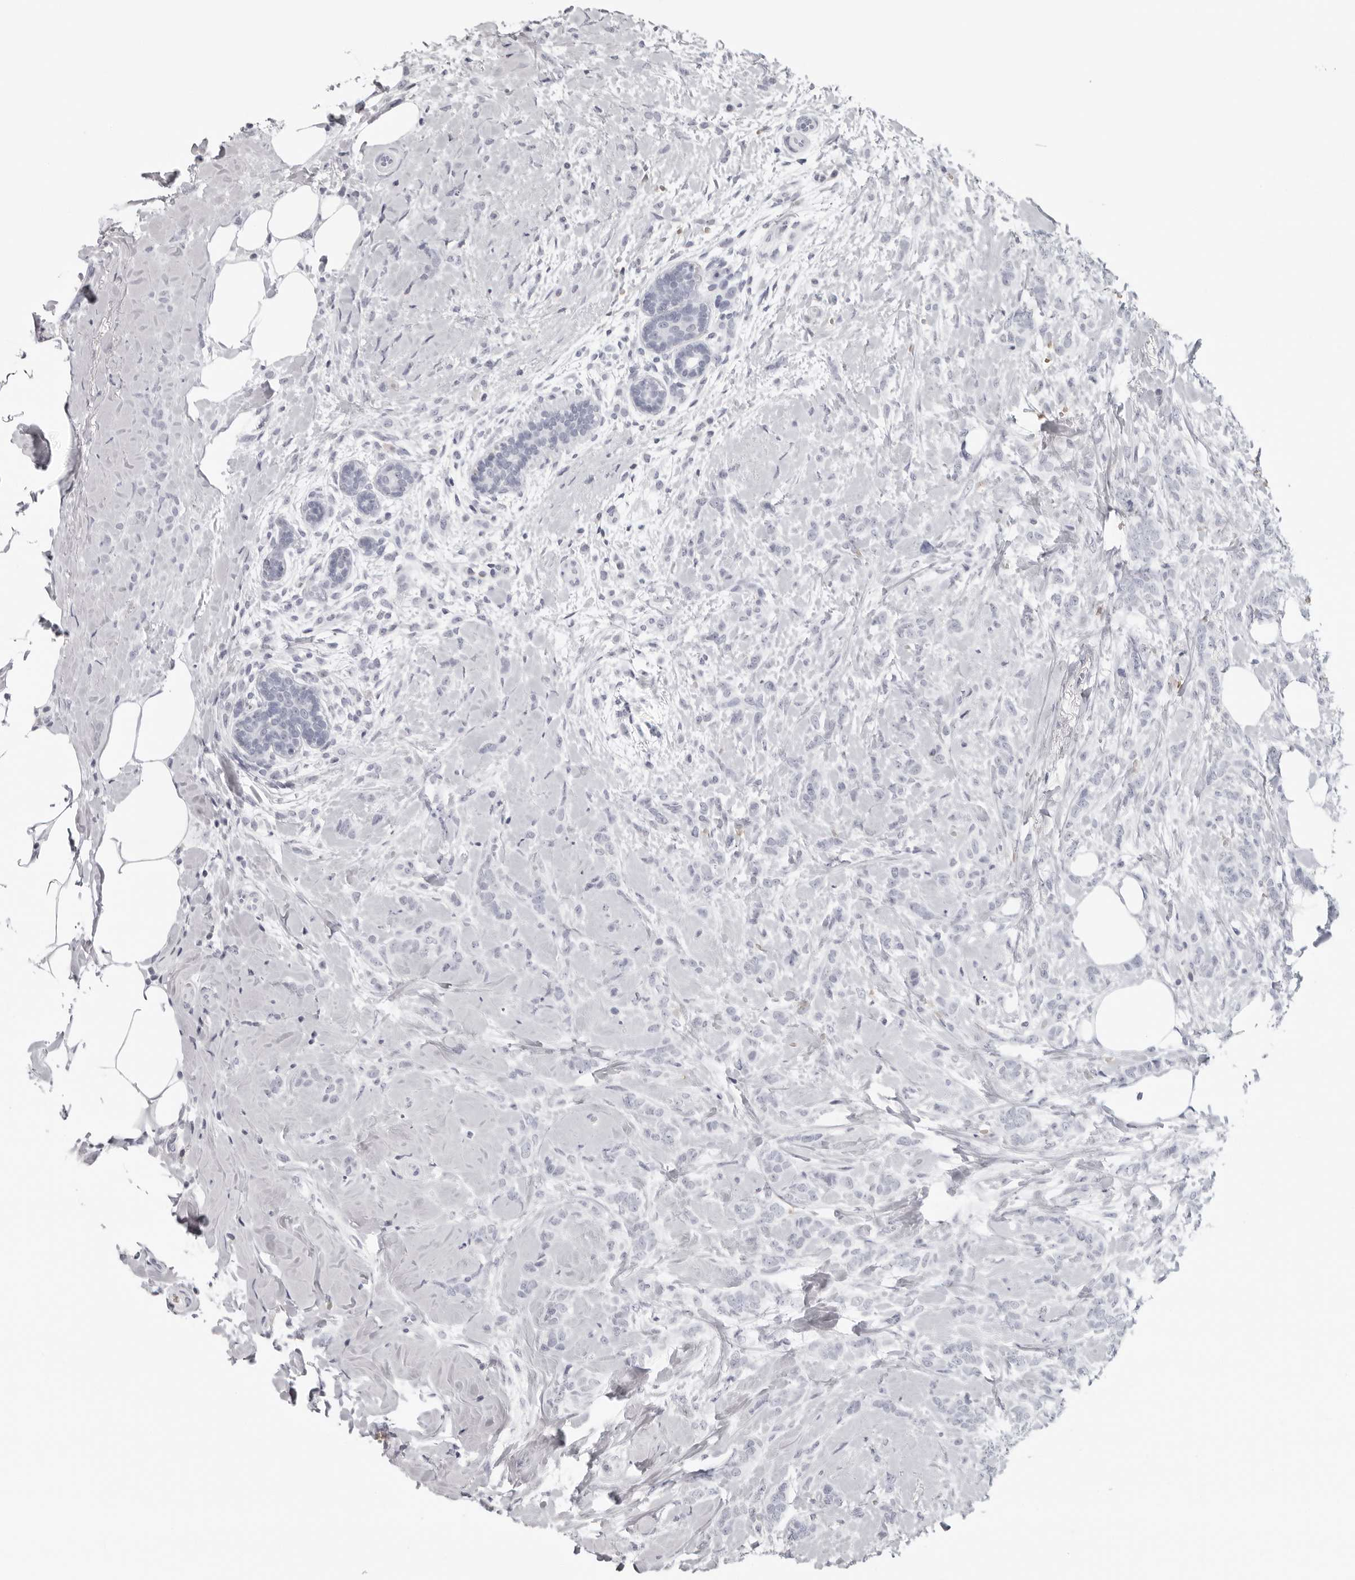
{"staining": {"intensity": "negative", "quantity": "none", "location": "none"}, "tissue": "breast cancer", "cell_type": "Tumor cells", "image_type": "cancer", "snomed": [{"axis": "morphology", "description": "Lobular carcinoma, in situ"}, {"axis": "morphology", "description": "Lobular carcinoma"}, {"axis": "topography", "description": "Breast"}], "caption": "This histopathology image is of breast lobular carcinoma stained with immunohistochemistry to label a protein in brown with the nuclei are counter-stained blue. There is no positivity in tumor cells. (Stains: DAB (3,3'-diaminobenzidine) immunohistochemistry (IHC) with hematoxylin counter stain, Microscopy: brightfield microscopy at high magnification).", "gene": "EPB41", "patient": {"sex": "female", "age": 41}}